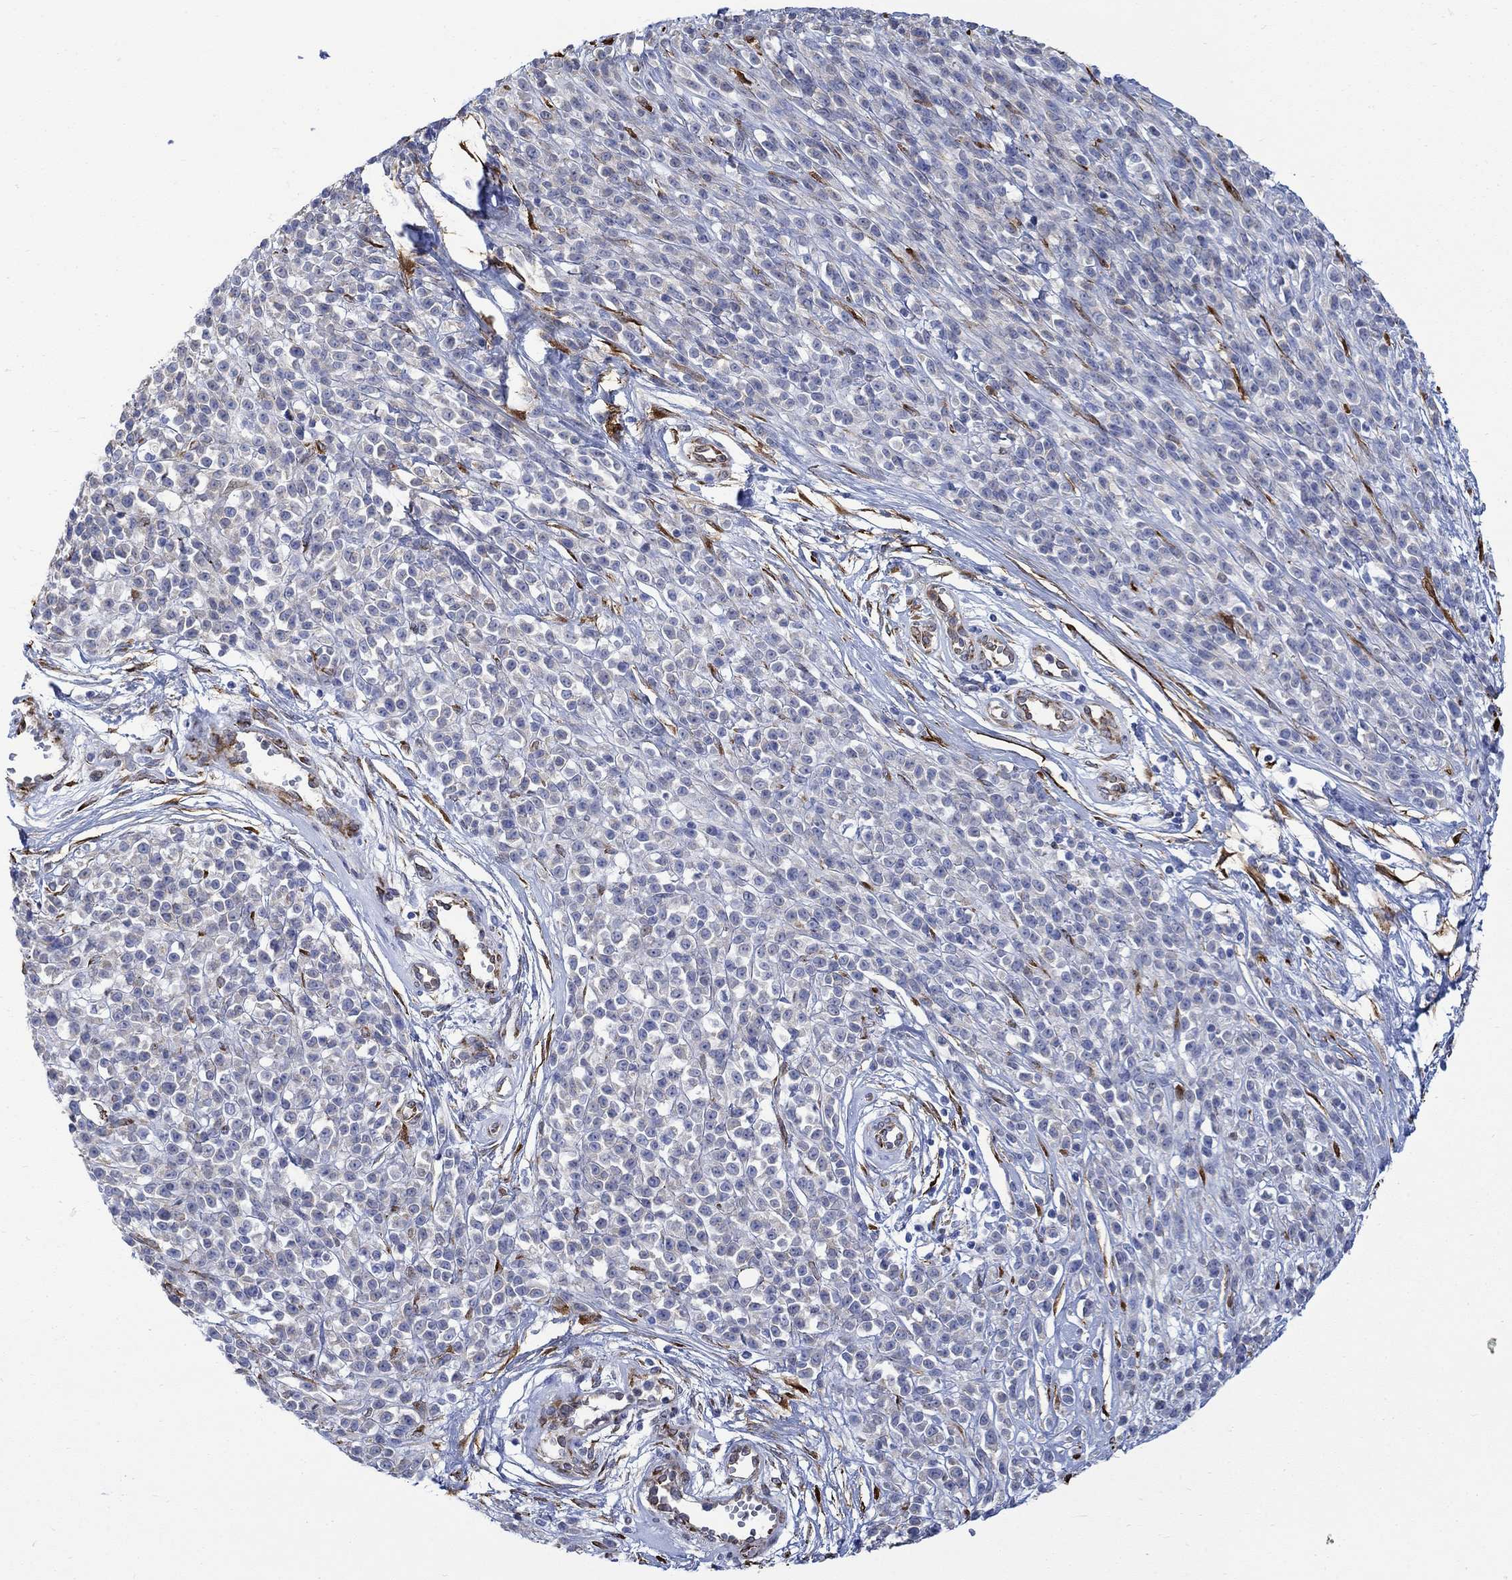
{"staining": {"intensity": "negative", "quantity": "none", "location": "none"}, "tissue": "melanoma", "cell_type": "Tumor cells", "image_type": "cancer", "snomed": [{"axis": "morphology", "description": "Malignant melanoma, NOS"}, {"axis": "topography", "description": "Skin"}, {"axis": "topography", "description": "Skin of trunk"}], "caption": "Immunohistochemistry (IHC) photomicrograph of malignant melanoma stained for a protein (brown), which displays no expression in tumor cells. The staining is performed using DAB brown chromogen with nuclei counter-stained in using hematoxylin.", "gene": "TGM2", "patient": {"sex": "male", "age": 74}}